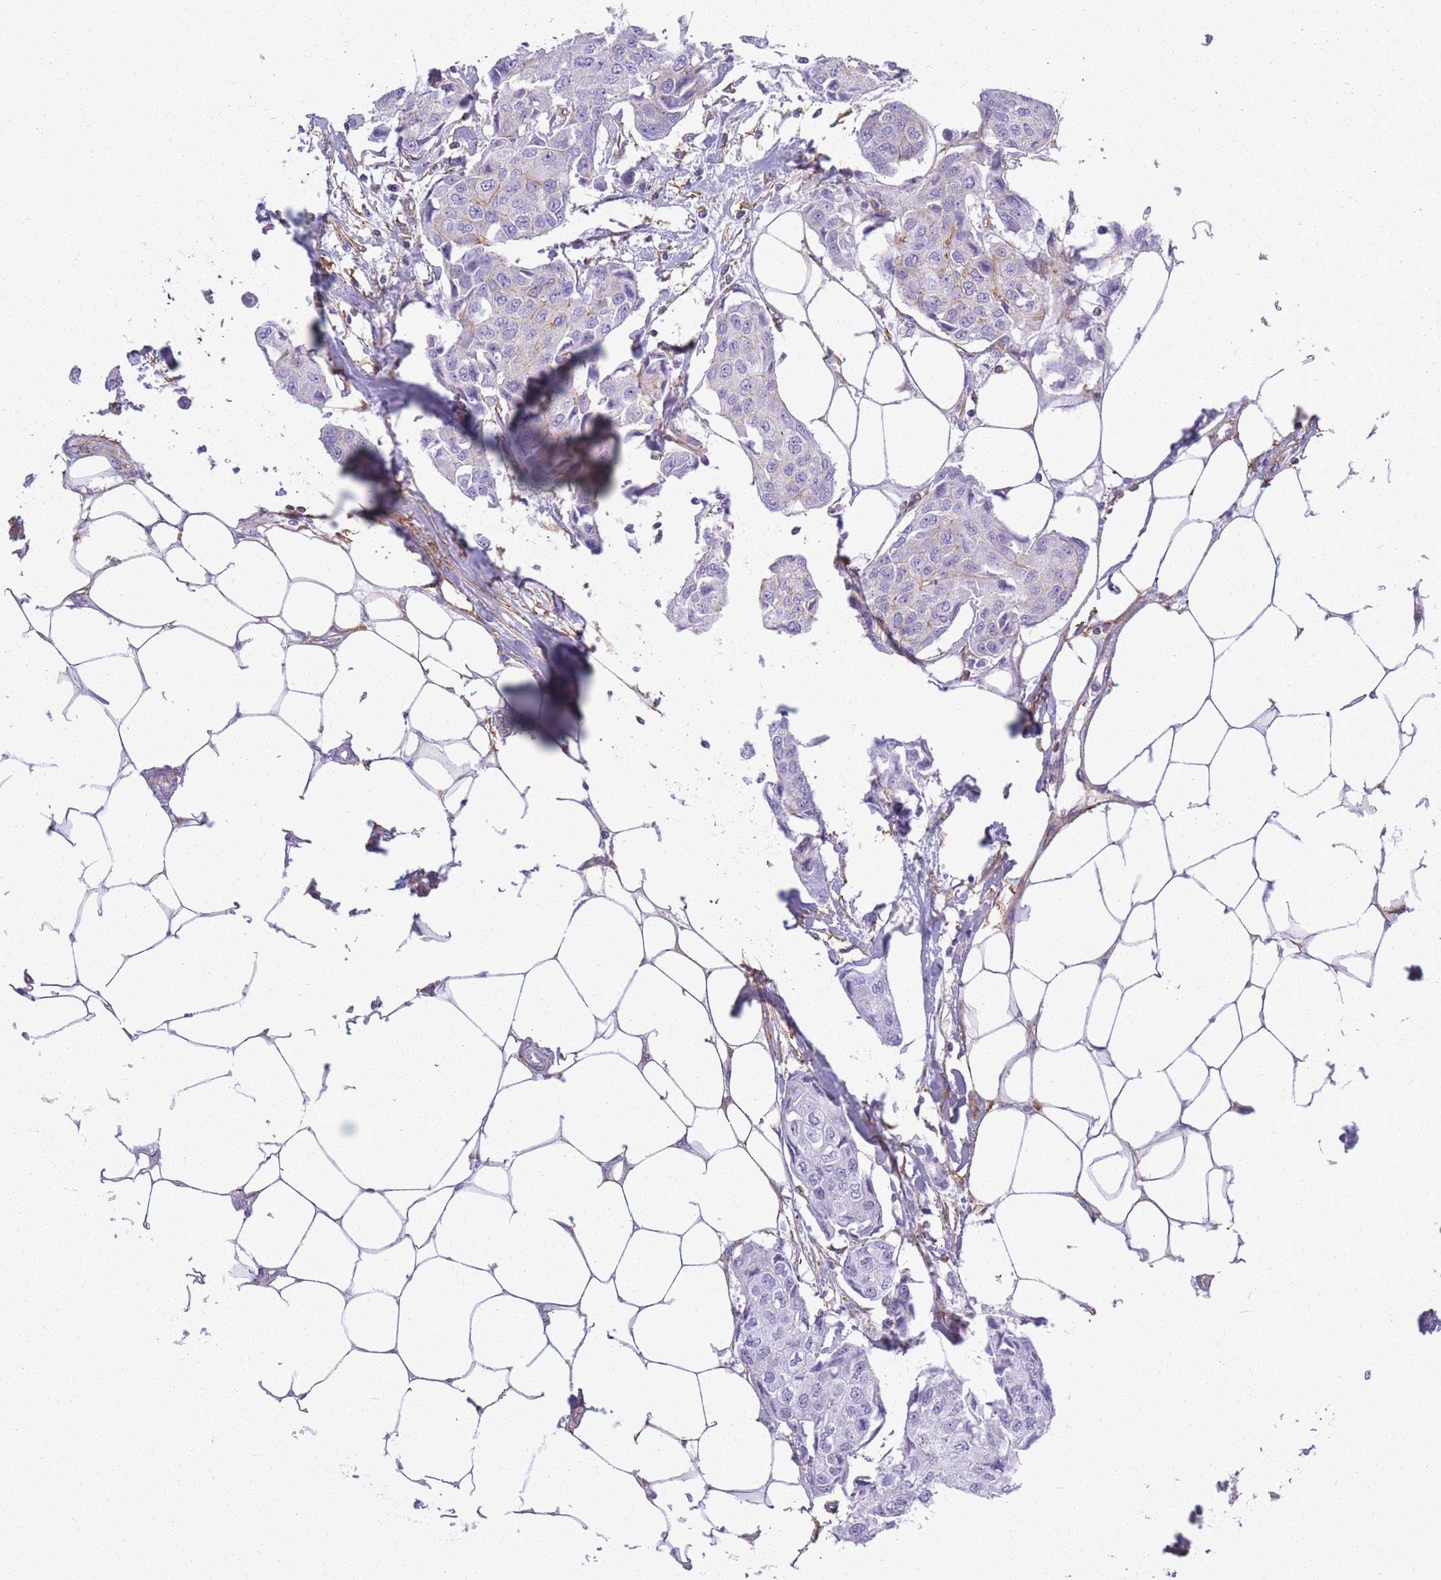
{"staining": {"intensity": "weak", "quantity": "<25%", "location": "cytoplasmic/membranous"}, "tissue": "breast cancer", "cell_type": "Tumor cells", "image_type": "cancer", "snomed": [{"axis": "morphology", "description": "Duct carcinoma"}, {"axis": "topography", "description": "Breast"}, {"axis": "topography", "description": "Lymph node"}], "caption": "Image shows no protein positivity in tumor cells of infiltrating ductal carcinoma (breast) tissue.", "gene": "ADD1", "patient": {"sex": "female", "age": 80}}